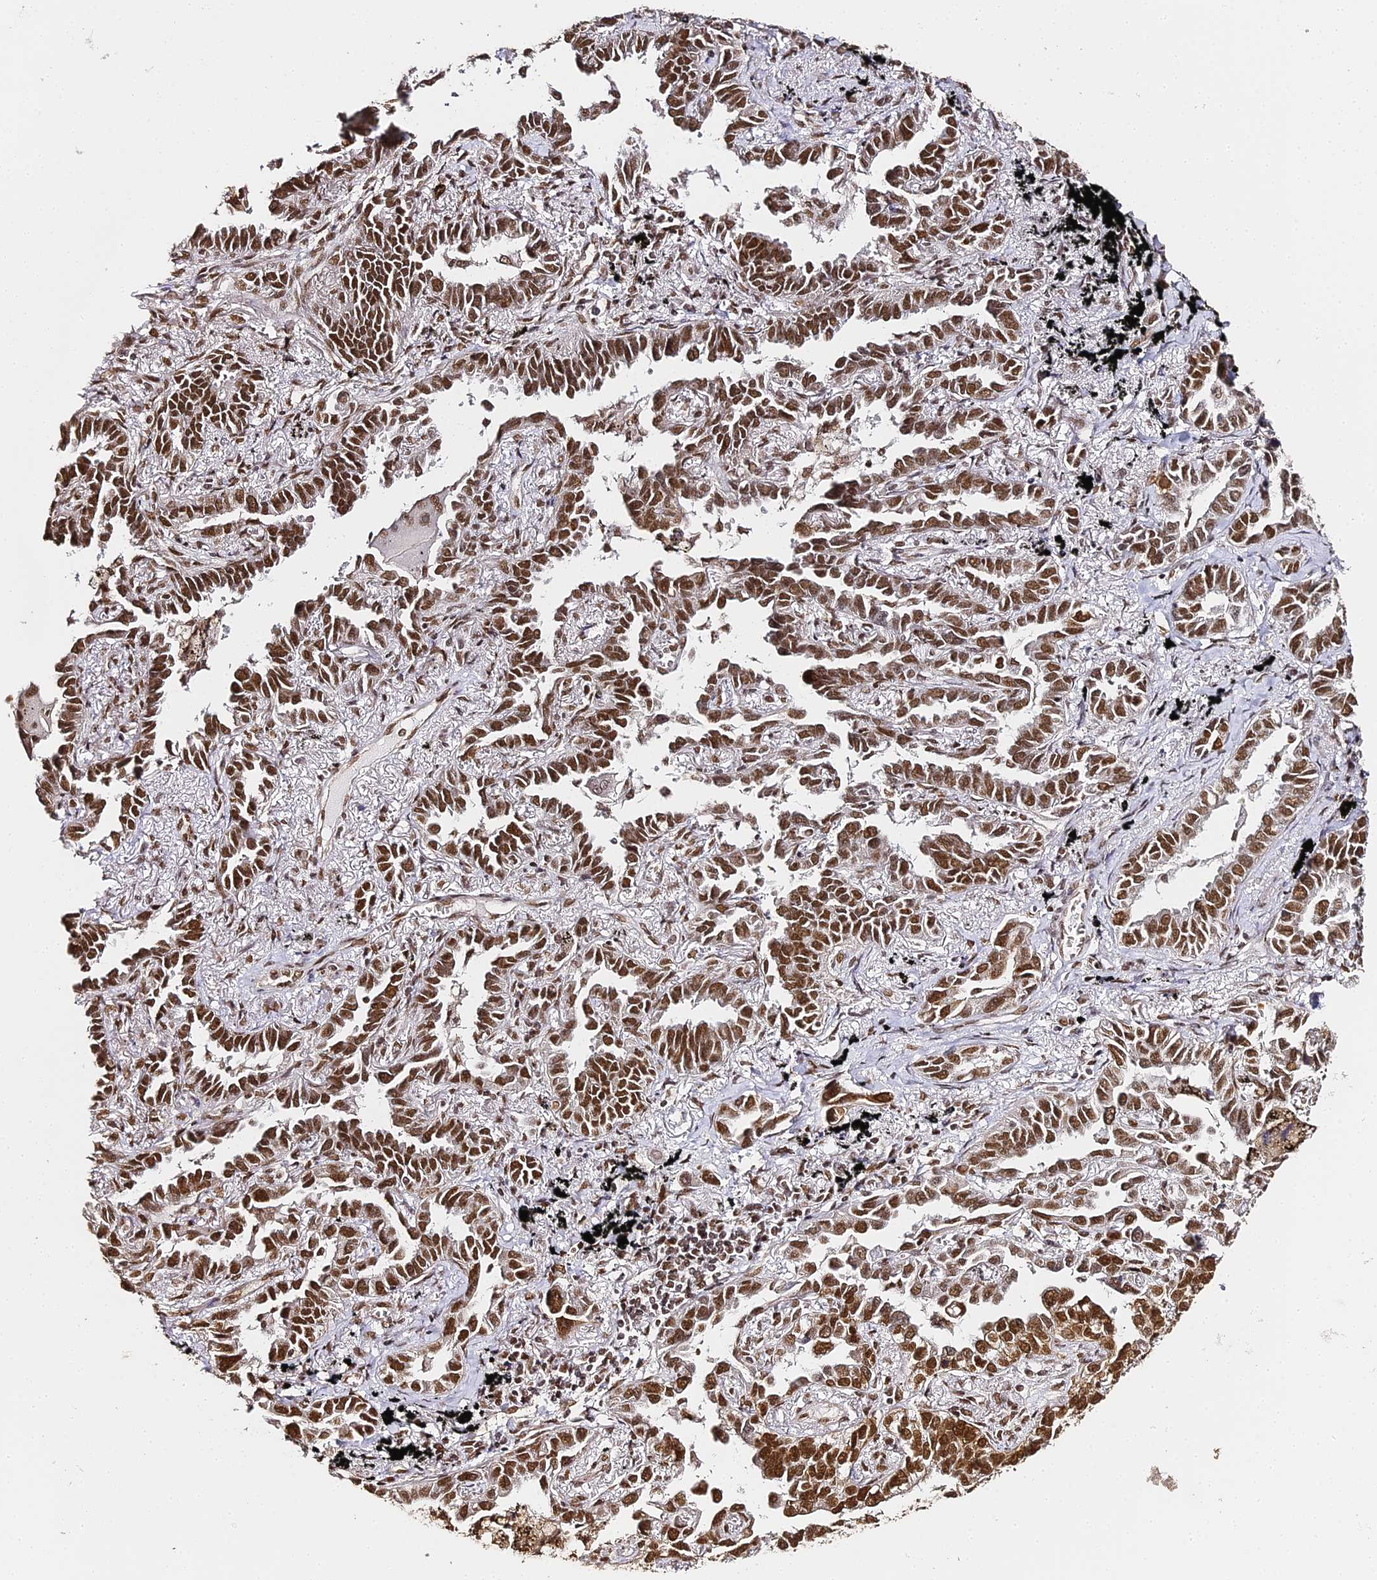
{"staining": {"intensity": "strong", "quantity": ">75%", "location": "nuclear"}, "tissue": "lung cancer", "cell_type": "Tumor cells", "image_type": "cancer", "snomed": [{"axis": "morphology", "description": "Adenocarcinoma, NOS"}, {"axis": "topography", "description": "Lung"}], "caption": "Protein staining of lung cancer tissue shows strong nuclear positivity in about >75% of tumor cells.", "gene": "HNRNPA1", "patient": {"sex": "male", "age": 67}}